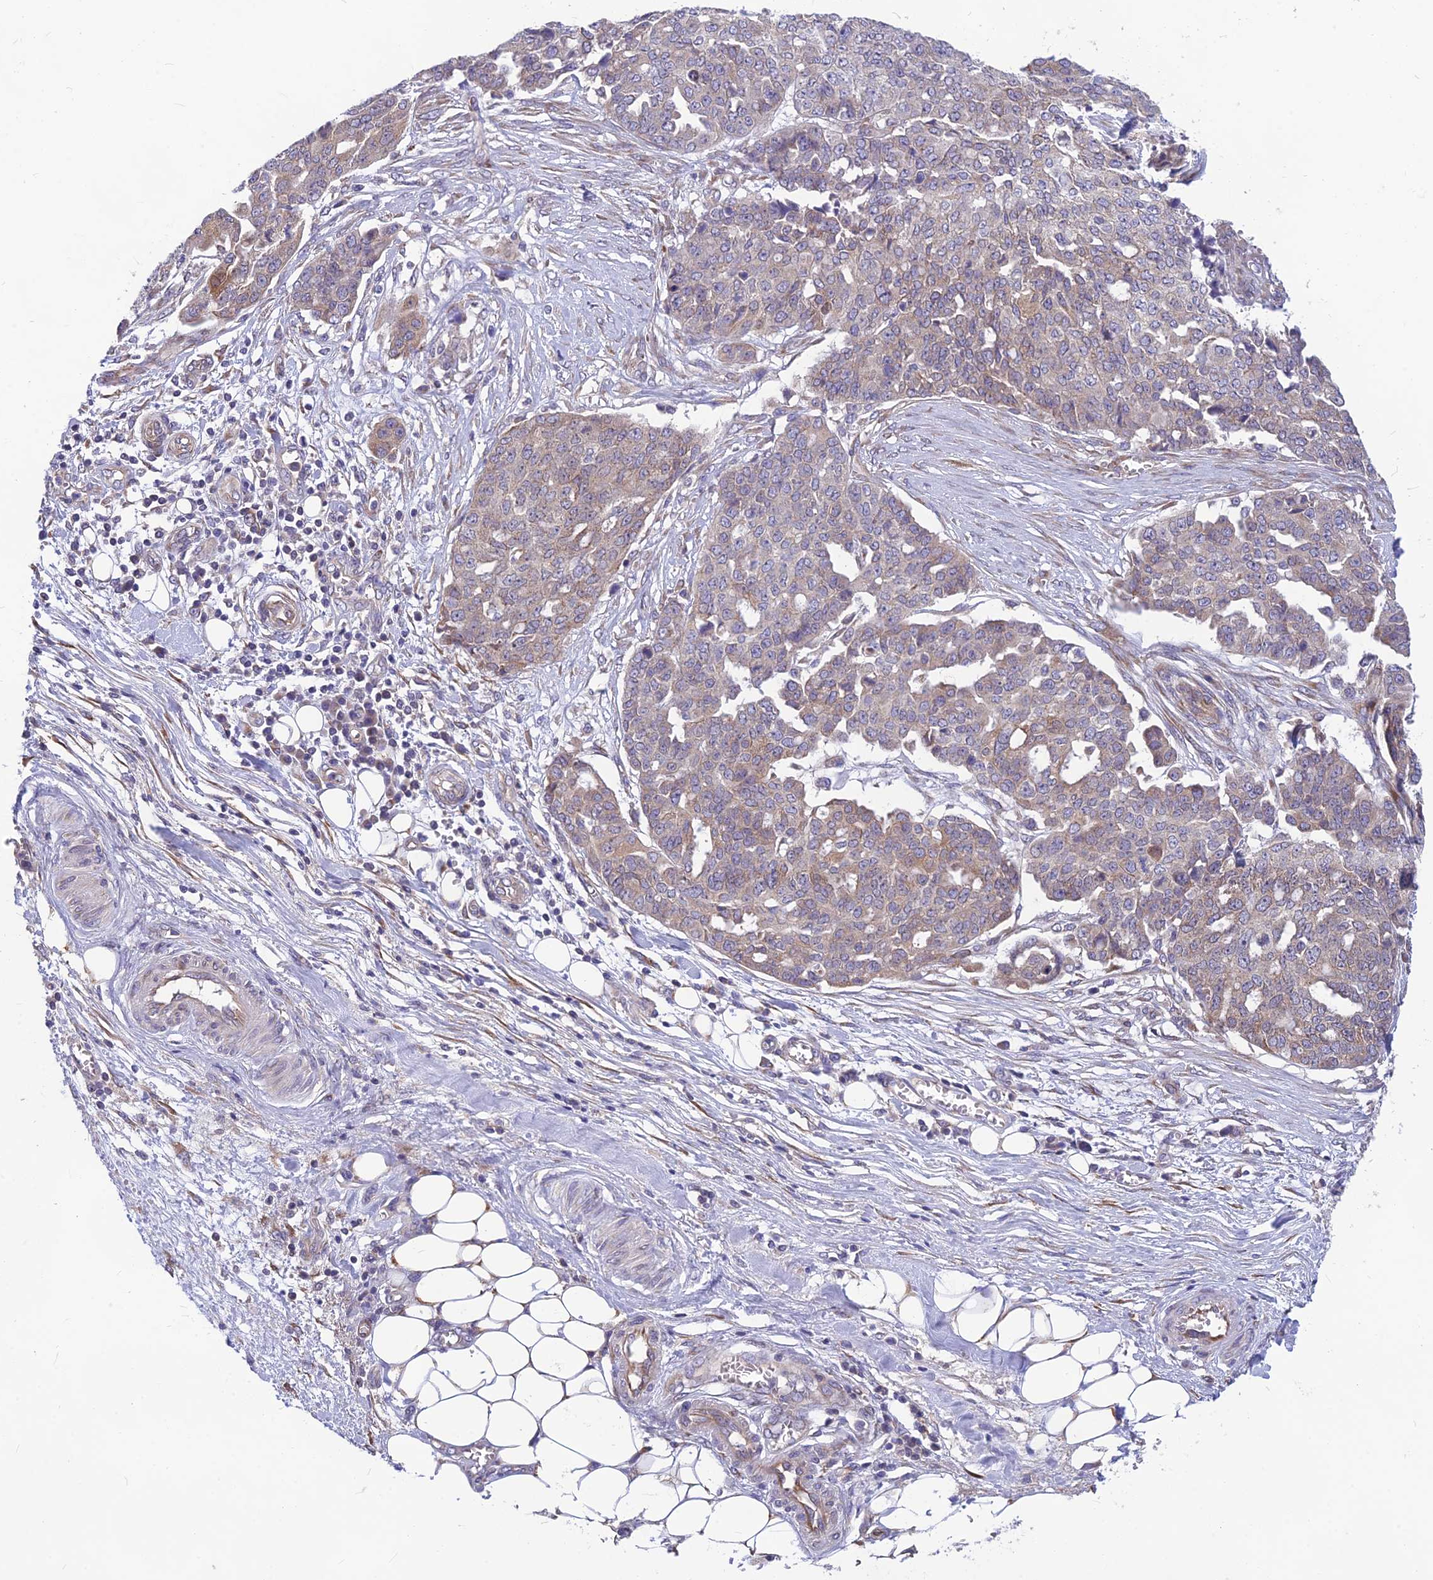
{"staining": {"intensity": "weak", "quantity": "<25%", "location": "cytoplasmic/membranous"}, "tissue": "ovarian cancer", "cell_type": "Tumor cells", "image_type": "cancer", "snomed": [{"axis": "morphology", "description": "Cystadenocarcinoma, serous, NOS"}, {"axis": "topography", "description": "Soft tissue"}, {"axis": "topography", "description": "Ovary"}], "caption": "Ovarian serous cystadenocarcinoma stained for a protein using immunohistochemistry displays no expression tumor cells.", "gene": "PTCD2", "patient": {"sex": "female", "age": 57}}